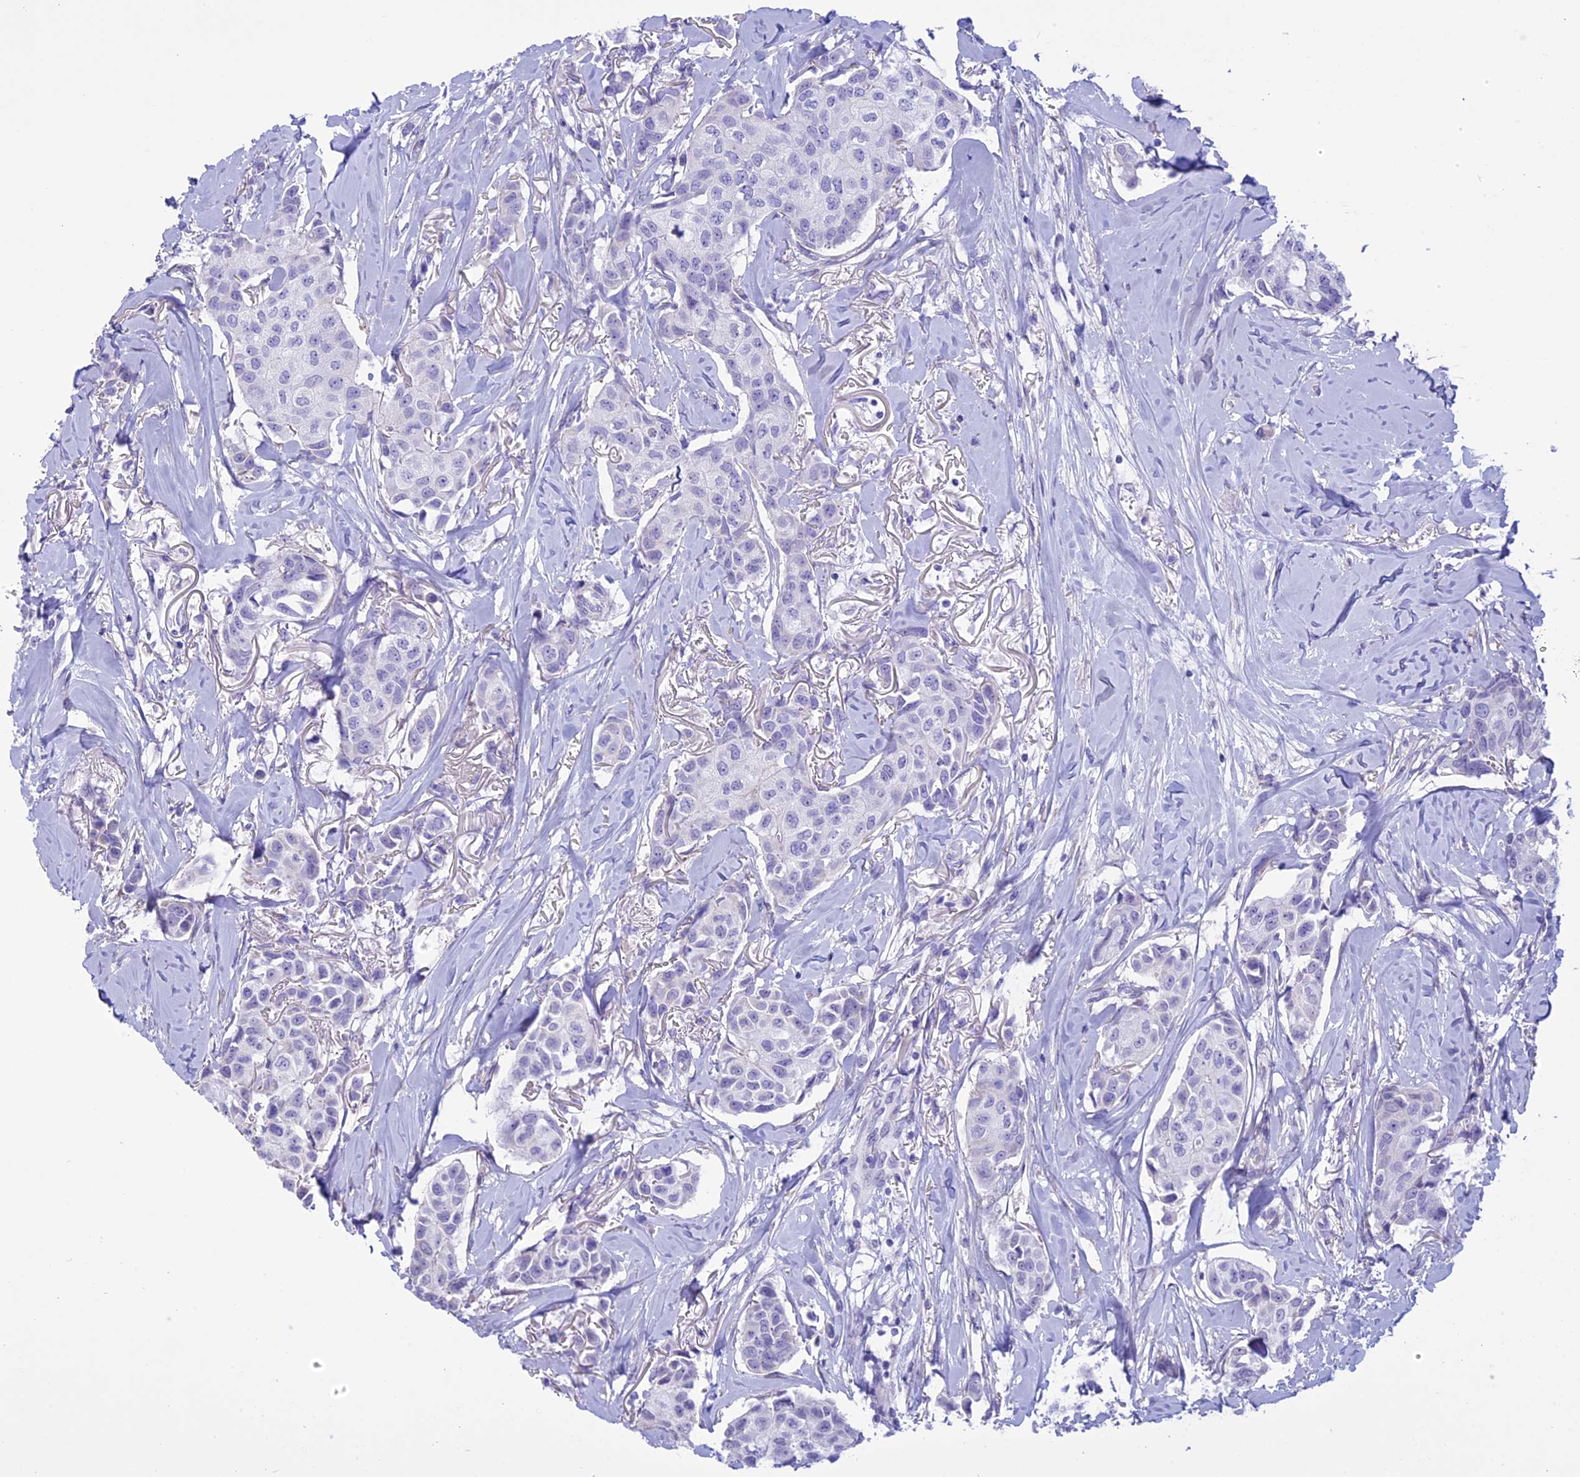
{"staining": {"intensity": "negative", "quantity": "none", "location": "none"}, "tissue": "breast cancer", "cell_type": "Tumor cells", "image_type": "cancer", "snomed": [{"axis": "morphology", "description": "Duct carcinoma"}, {"axis": "topography", "description": "Breast"}], "caption": "Immunohistochemical staining of human breast invasive ductal carcinoma displays no significant expression in tumor cells.", "gene": "SPHKAP", "patient": {"sex": "female", "age": 80}}